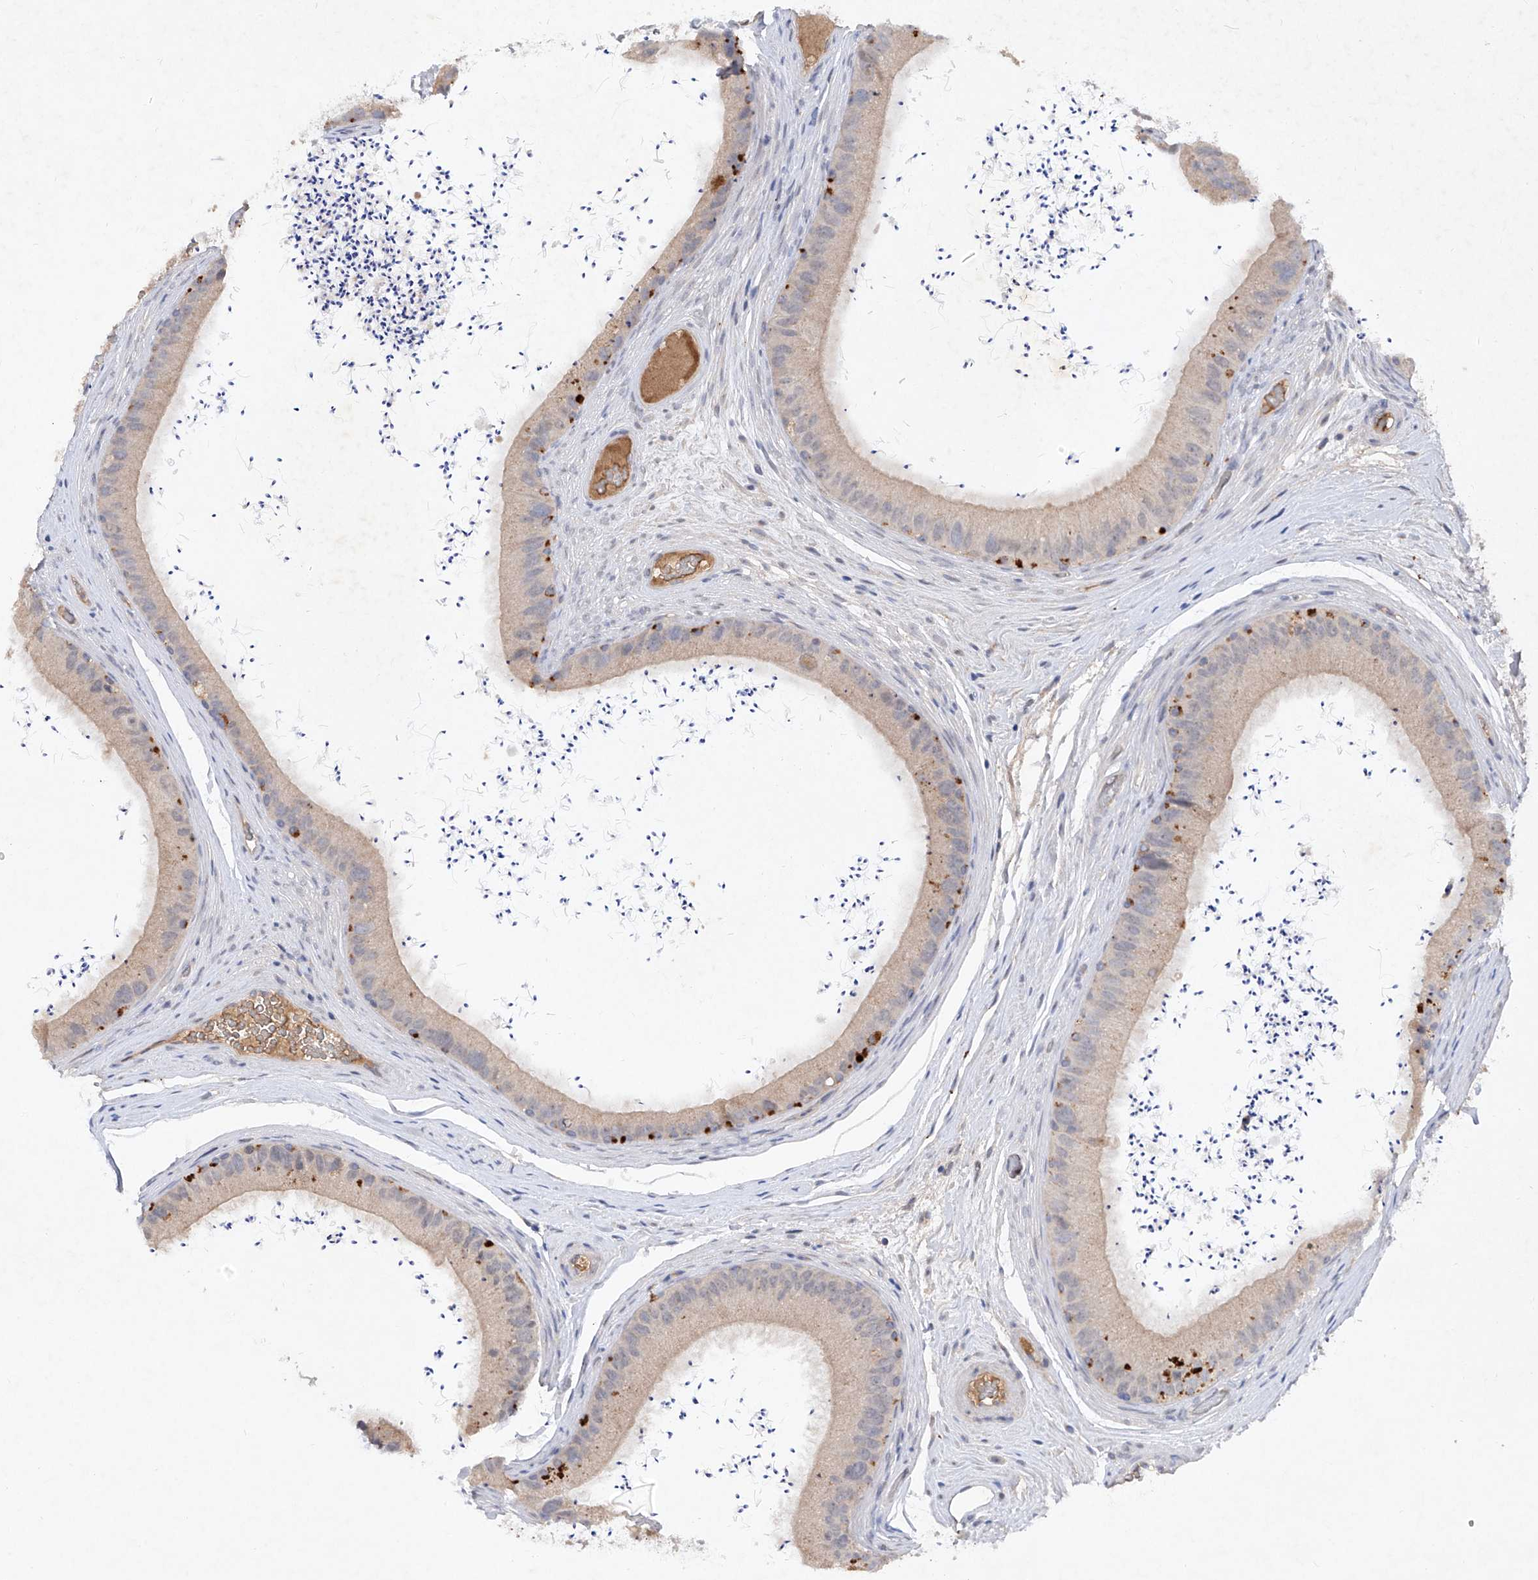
{"staining": {"intensity": "moderate", "quantity": "25%-75%", "location": "cytoplasmic/membranous"}, "tissue": "epididymis", "cell_type": "Glandular cells", "image_type": "normal", "snomed": [{"axis": "morphology", "description": "Normal tissue, NOS"}, {"axis": "topography", "description": "Epididymis, spermatic cord, NOS"}], "caption": "Unremarkable epididymis was stained to show a protein in brown. There is medium levels of moderate cytoplasmic/membranous positivity in approximately 25%-75% of glandular cells. Nuclei are stained in blue.", "gene": "FAM135A", "patient": {"sex": "male", "age": 50}}